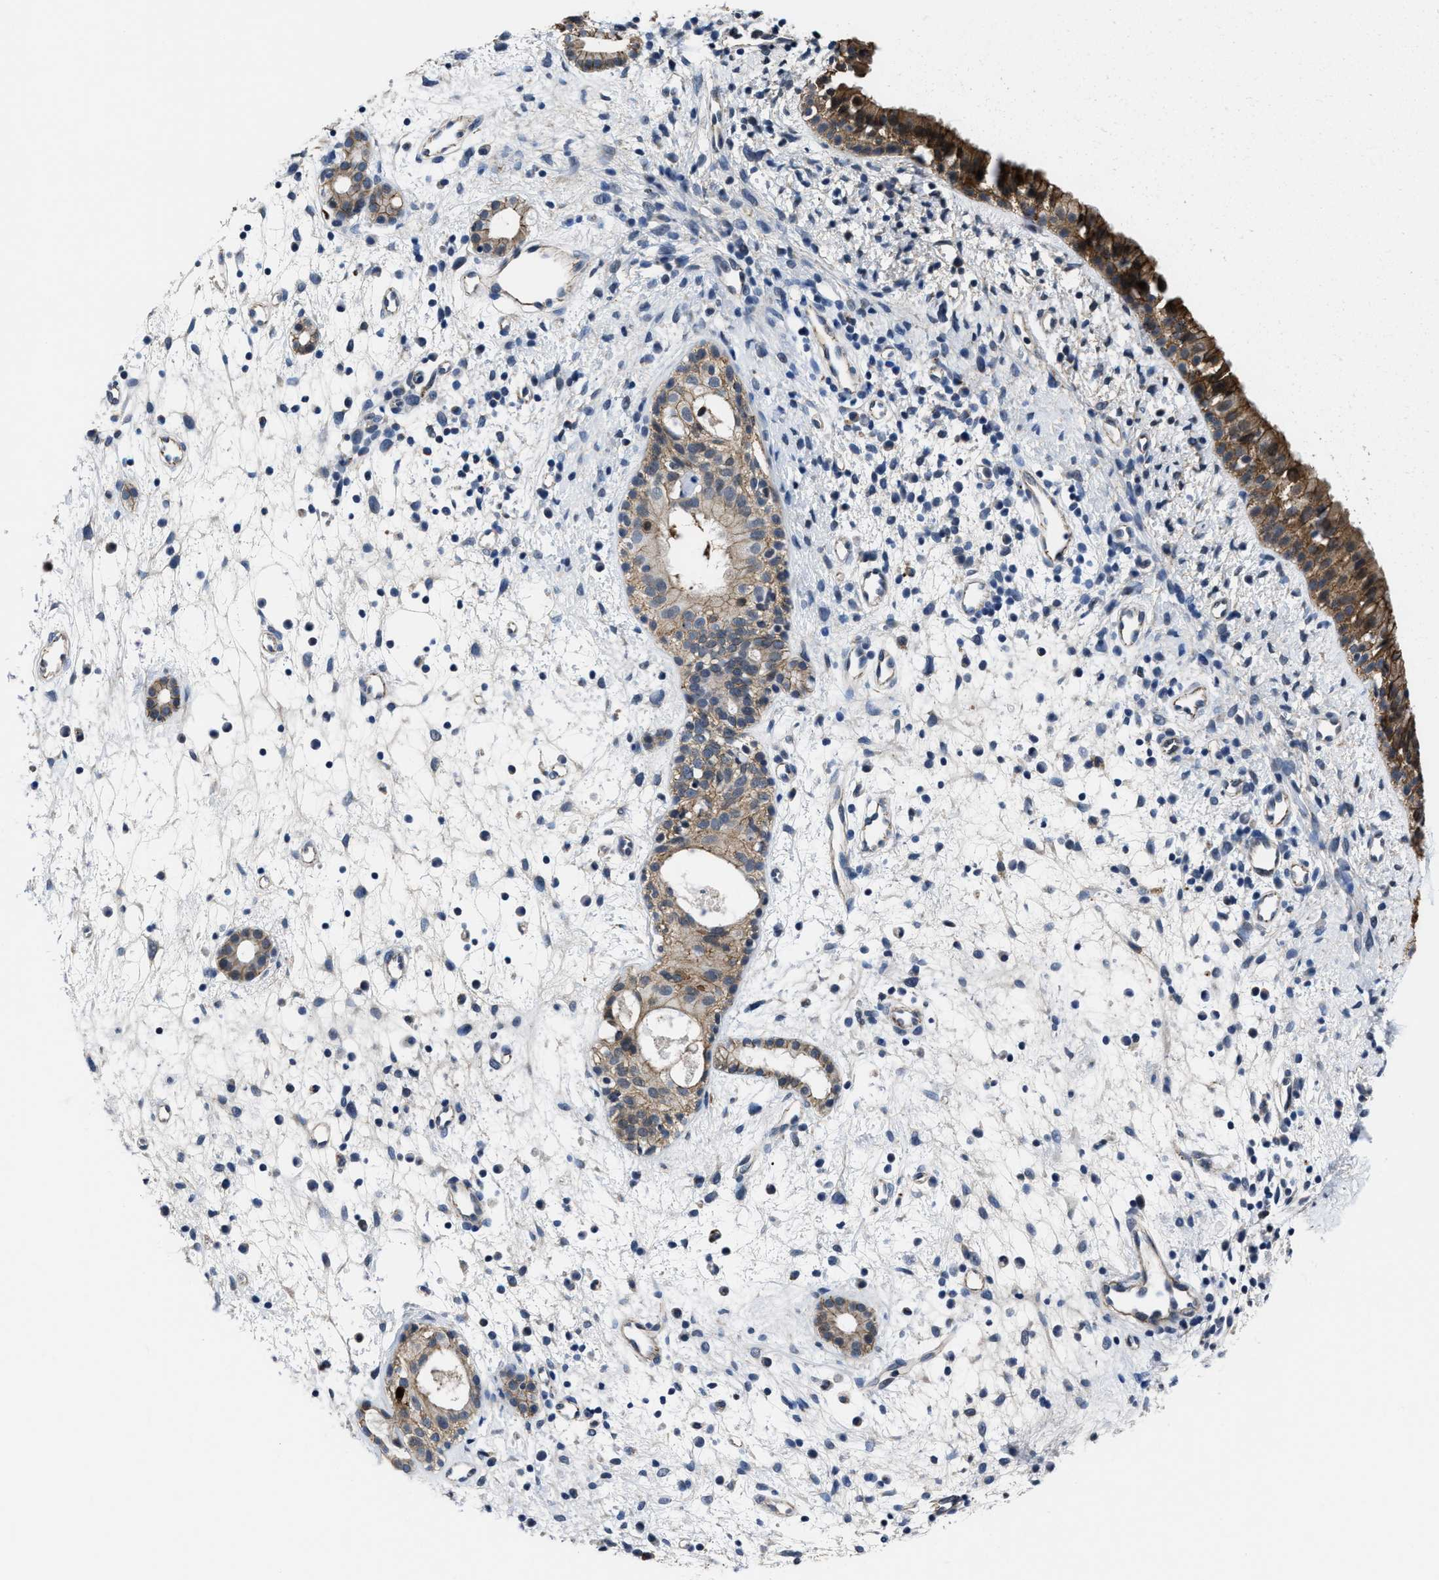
{"staining": {"intensity": "strong", "quantity": ">75%", "location": "cytoplasmic/membranous"}, "tissue": "nasopharynx", "cell_type": "Respiratory epithelial cells", "image_type": "normal", "snomed": [{"axis": "morphology", "description": "Normal tissue, NOS"}, {"axis": "topography", "description": "Nasopharynx"}], "caption": "Brown immunohistochemical staining in benign nasopharynx displays strong cytoplasmic/membranous expression in approximately >75% of respiratory epithelial cells.", "gene": "GHITM", "patient": {"sex": "male", "age": 22}}